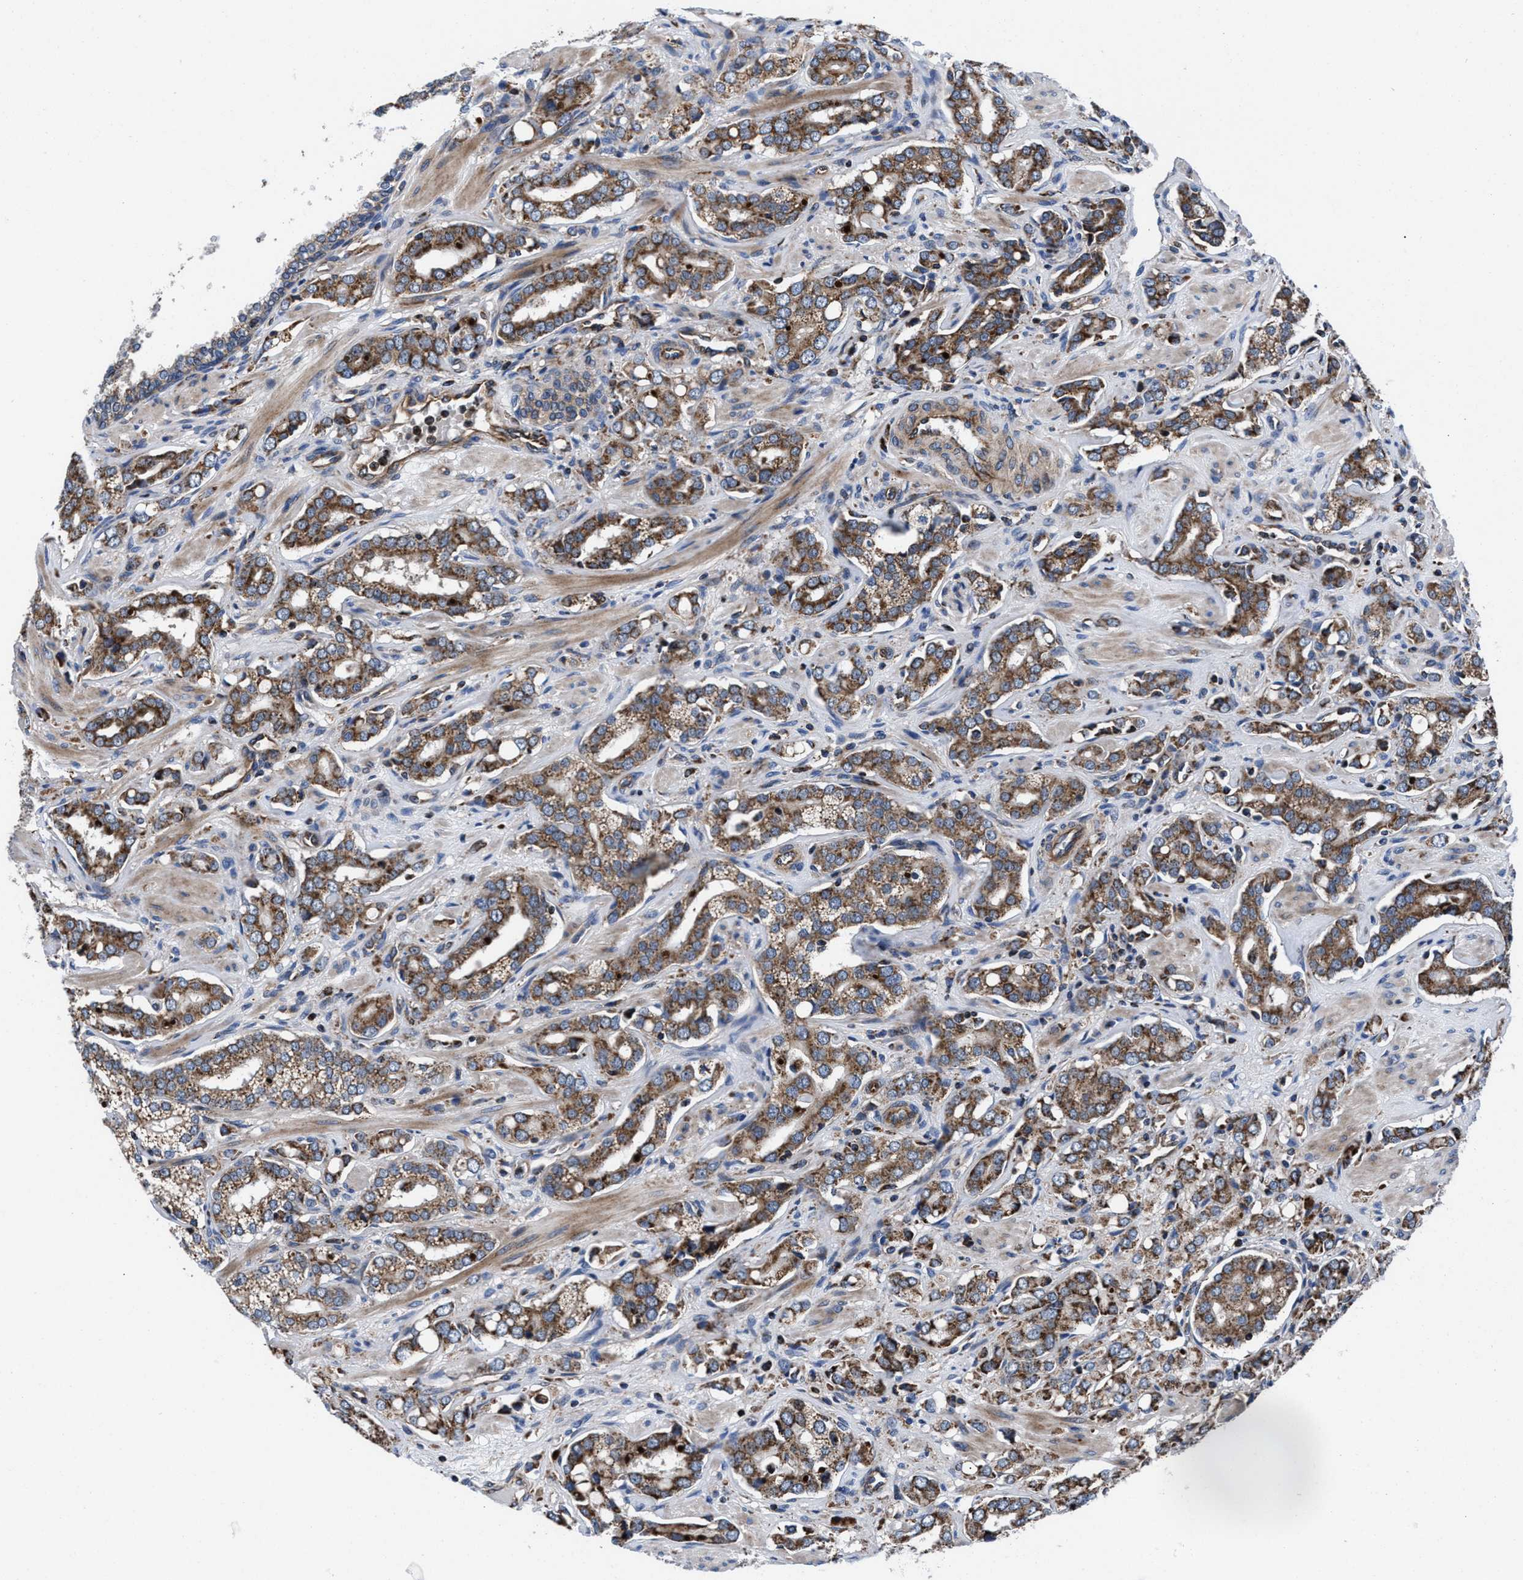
{"staining": {"intensity": "moderate", "quantity": ">75%", "location": "cytoplasmic/membranous"}, "tissue": "prostate cancer", "cell_type": "Tumor cells", "image_type": "cancer", "snomed": [{"axis": "morphology", "description": "Adenocarcinoma, High grade"}, {"axis": "topography", "description": "Prostate"}], "caption": "Tumor cells show moderate cytoplasmic/membranous positivity in about >75% of cells in prostate cancer.", "gene": "PRR15L", "patient": {"sex": "male", "age": 52}}